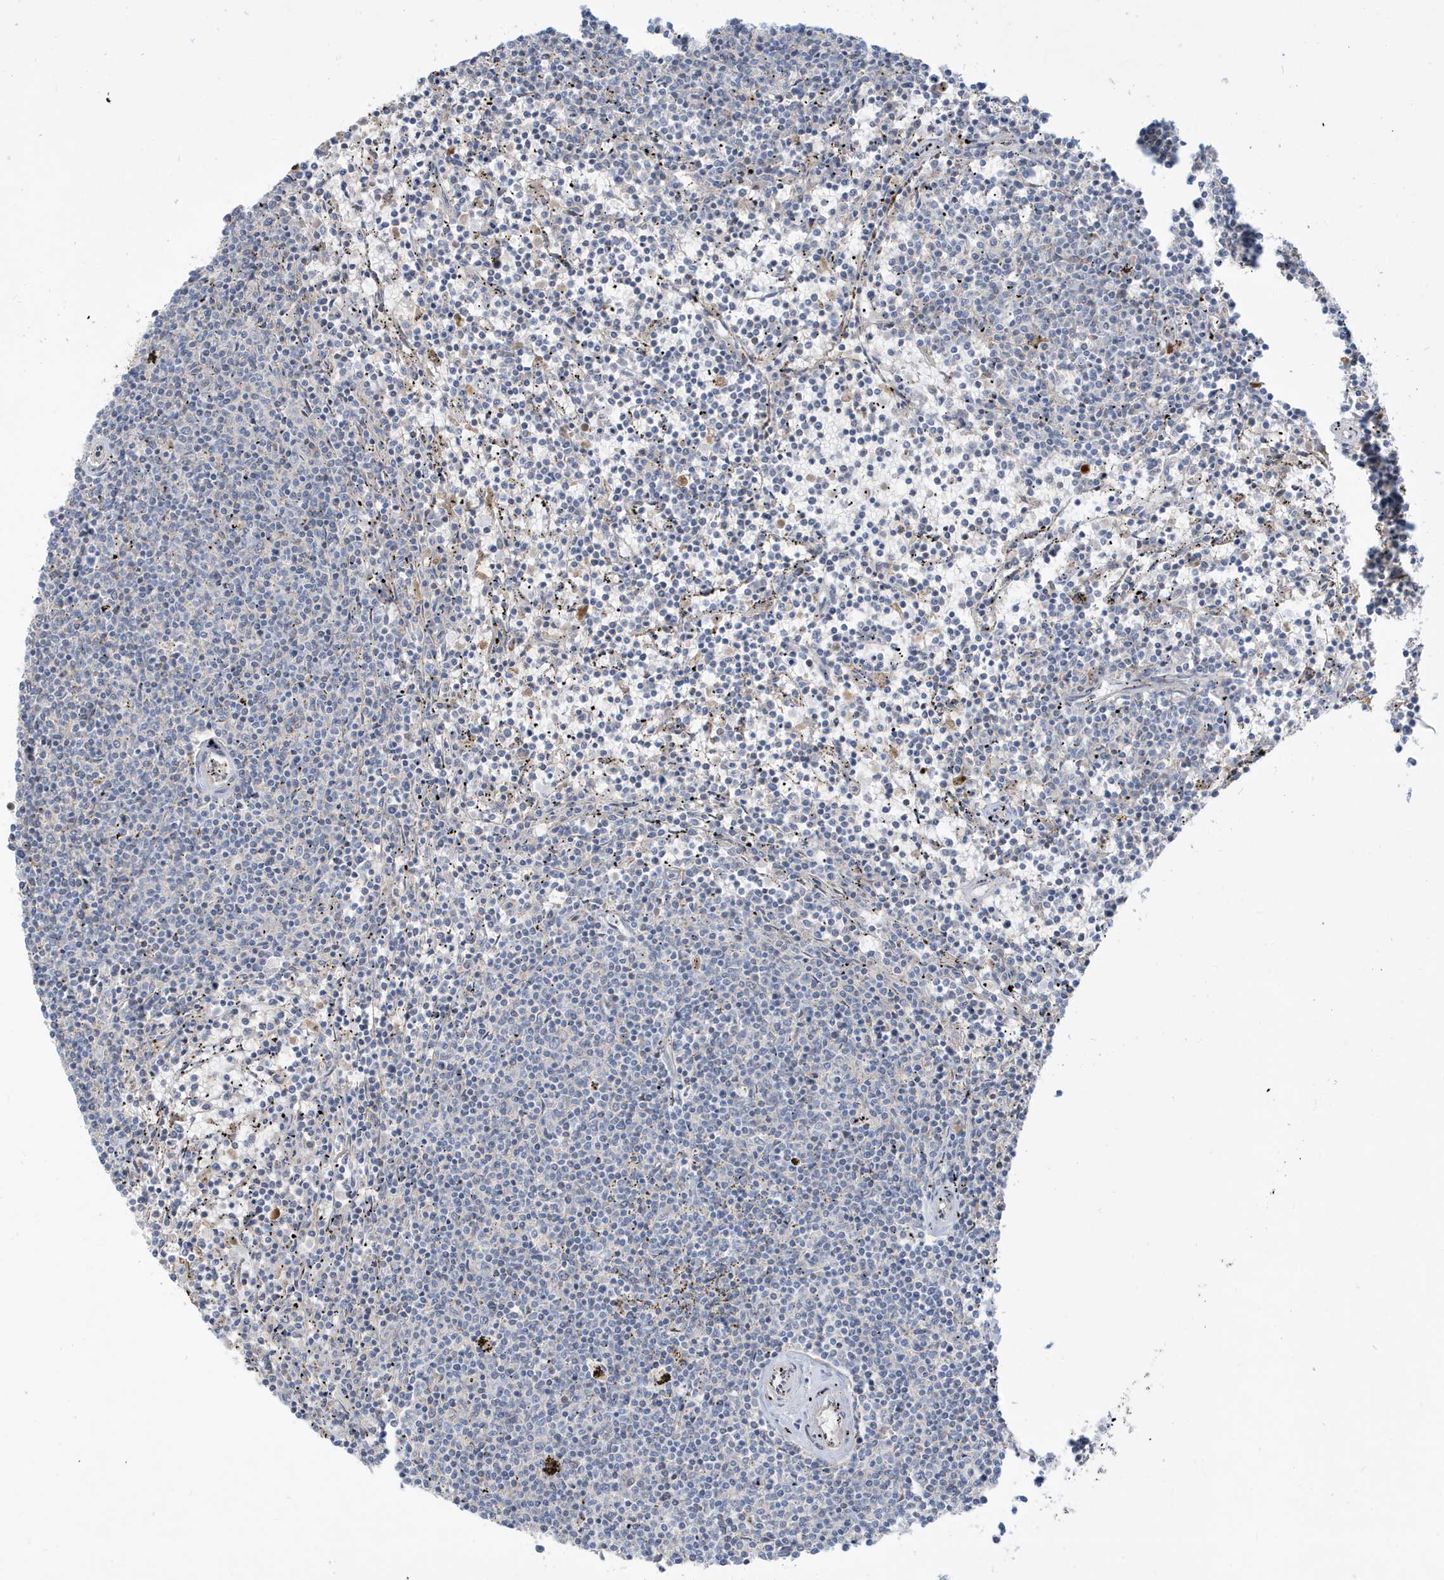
{"staining": {"intensity": "negative", "quantity": "none", "location": "none"}, "tissue": "lymphoma", "cell_type": "Tumor cells", "image_type": "cancer", "snomed": [{"axis": "morphology", "description": "Malignant lymphoma, non-Hodgkin's type, Low grade"}, {"axis": "topography", "description": "Spleen"}], "caption": "Lymphoma was stained to show a protein in brown. There is no significant positivity in tumor cells. (DAB immunohistochemistry (IHC), high magnification).", "gene": "IFT57", "patient": {"sex": "female", "age": 50}}